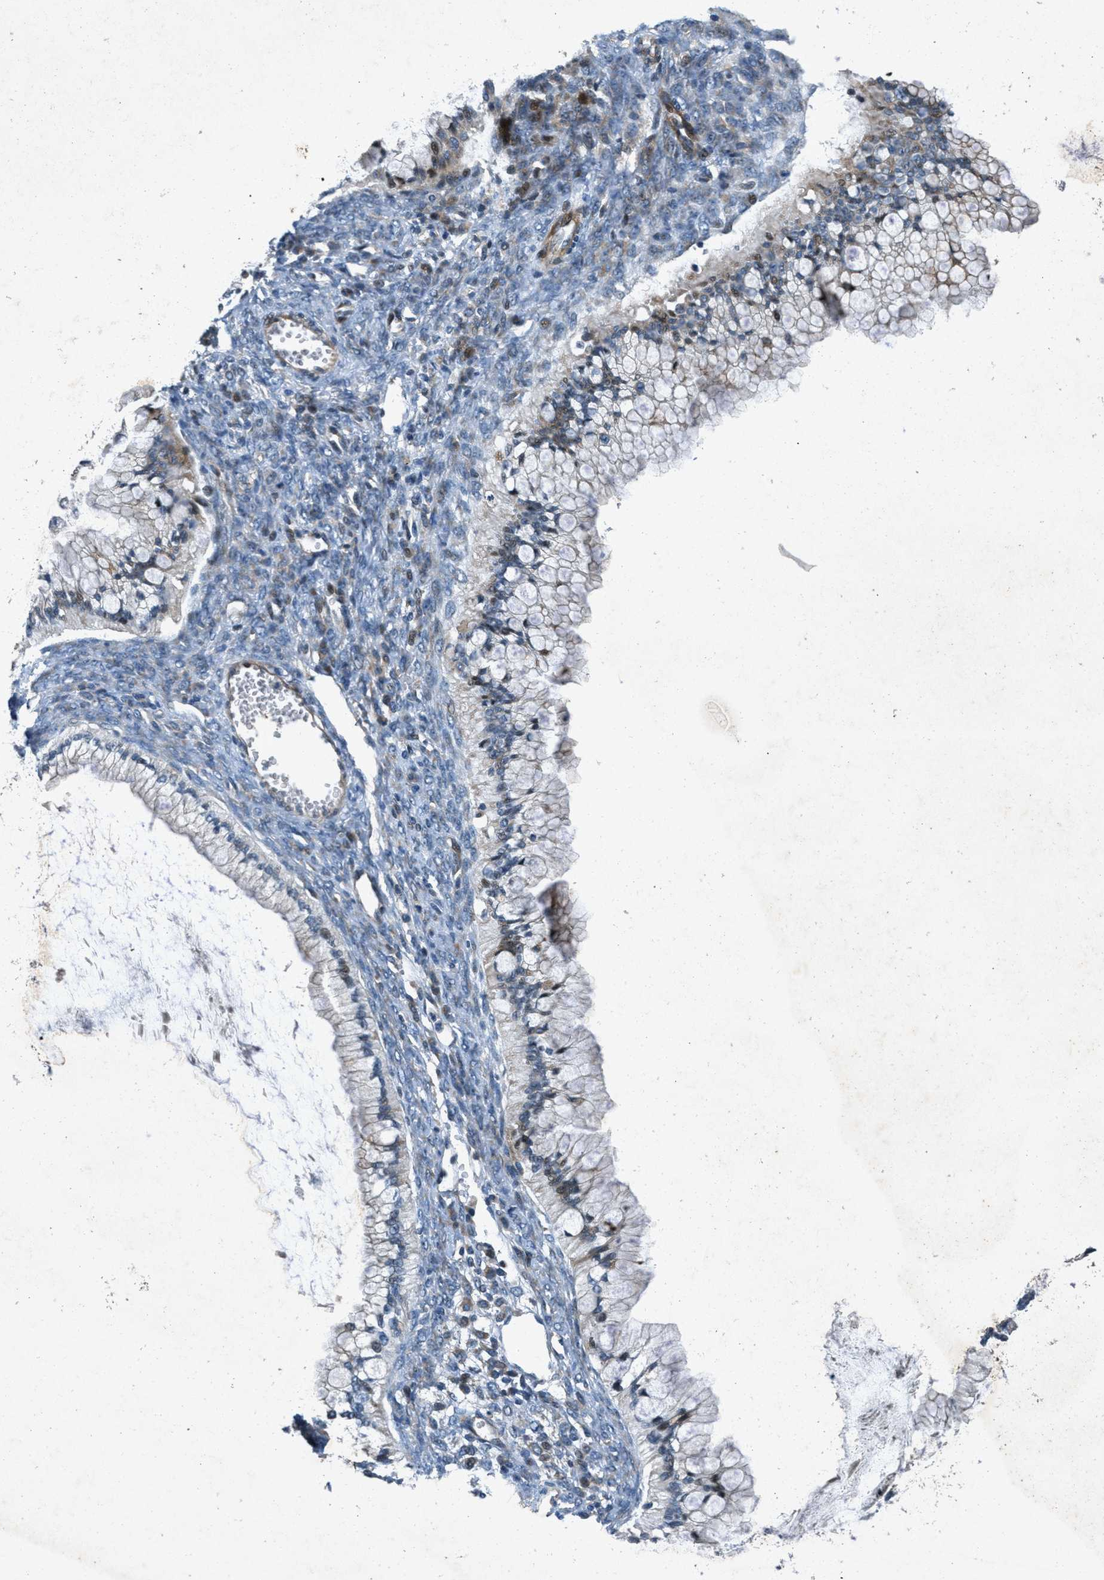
{"staining": {"intensity": "weak", "quantity": "<25%", "location": "cytoplasmic/membranous"}, "tissue": "ovarian cancer", "cell_type": "Tumor cells", "image_type": "cancer", "snomed": [{"axis": "morphology", "description": "Cystadenocarcinoma, mucinous, NOS"}, {"axis": "topography", "description": "Ovary"}], "caption": "Mucinous cystadenocarcinoma (ovarian) was stained to show a protein in brown. There is no significant positivity in tumor cells. (DAB (3,3'-diaminobenzidine) immunohistochemistry with hematoxylin counter stain).", "gene": "CLEC2D", "patient": {"sex": "female", "age": 57}}